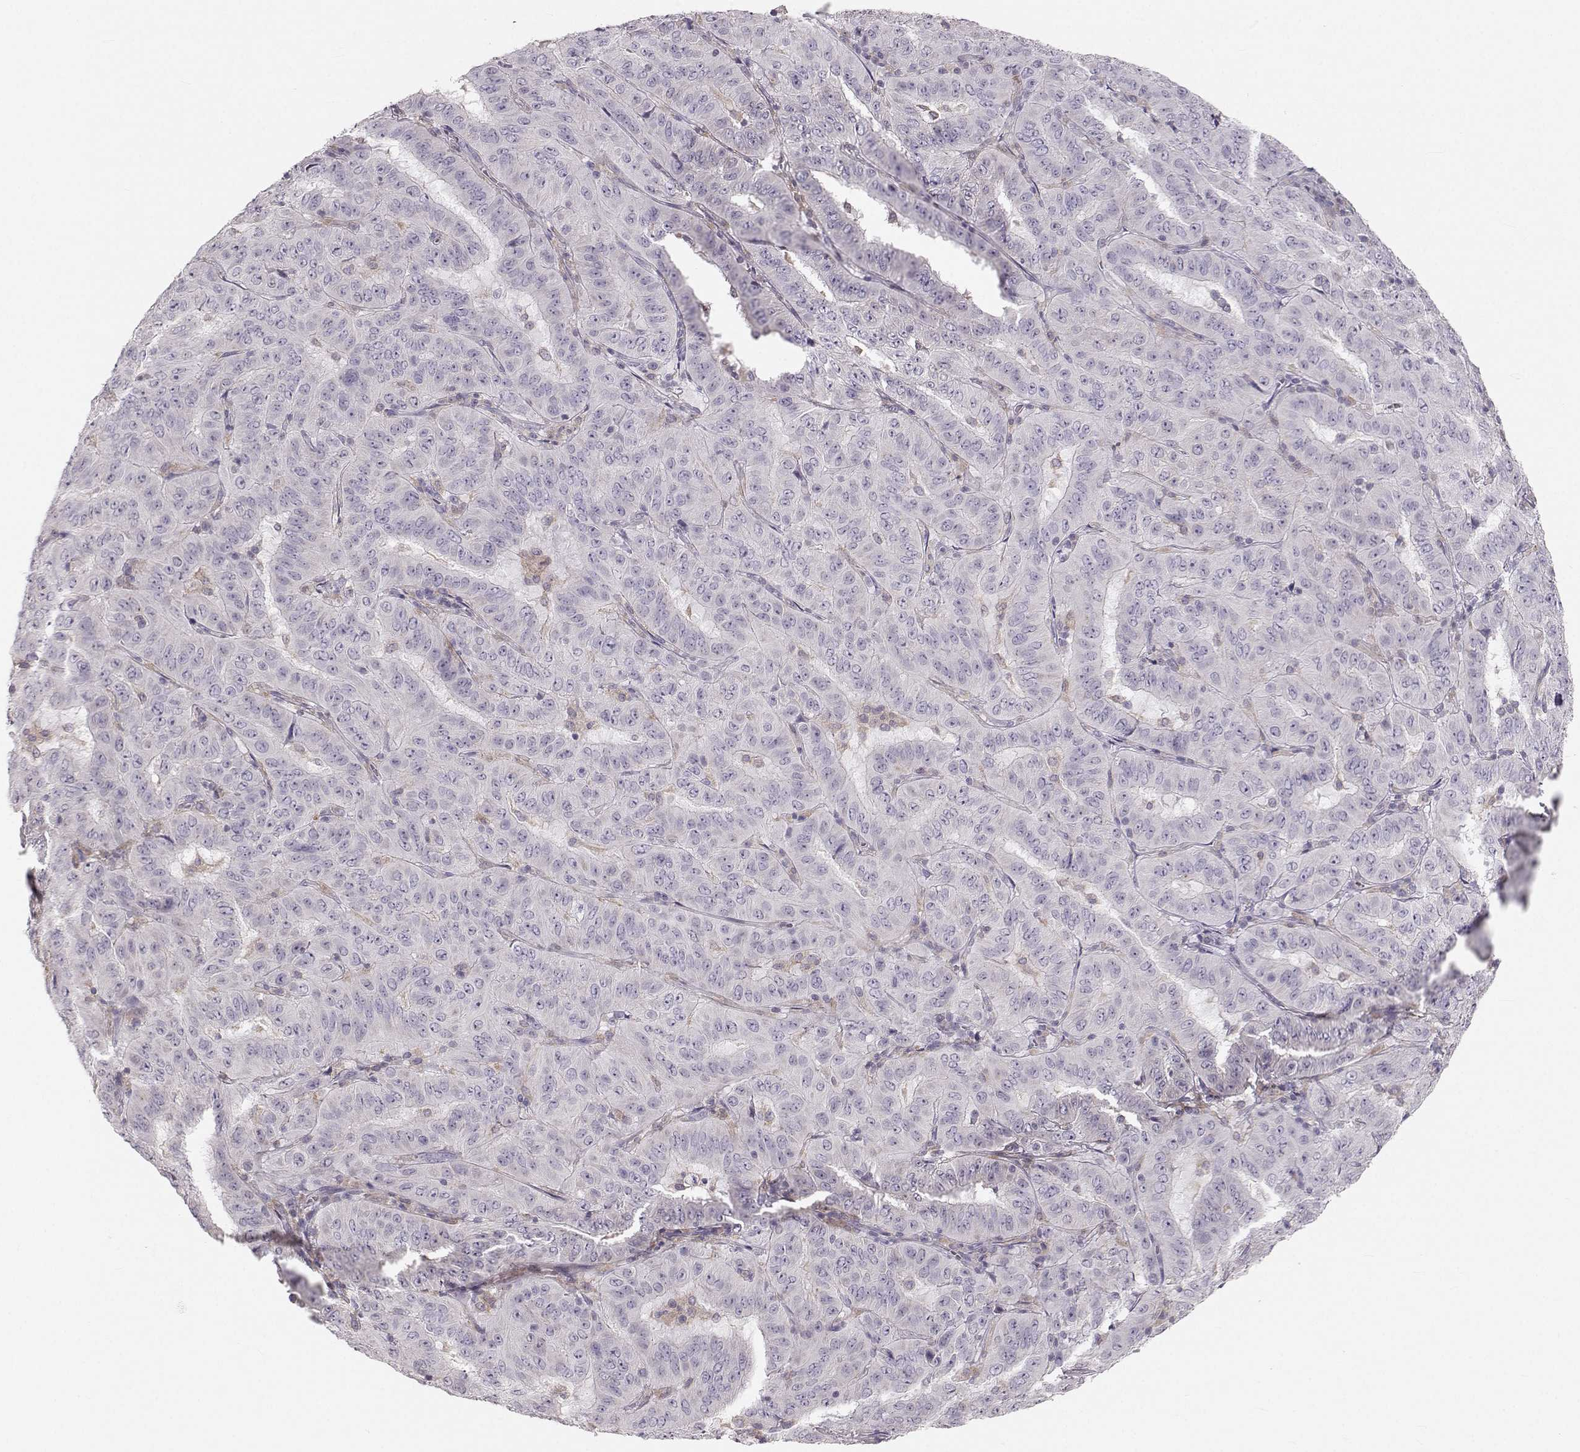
{"staining": {"intensity": "negative", "quantity": "none", "location": "none"}, "tissue": "pancreatic cancer", "cell_type": "Tumor cells", "image_type": "cancer", "snomed": [{"axis": "morphology", "description": "Adenocarcinoma, NOS"}, {"axis": "topography", "description": "Pancreas"}], "caption": "A high-resolution histopathology image shows IHC staining of pancreatic adenocarcinoma, which demonstrates no significant expression in tumor cells.", "gene": "RUNDC3A", "patient": {"sex": "male", "age": 63}}